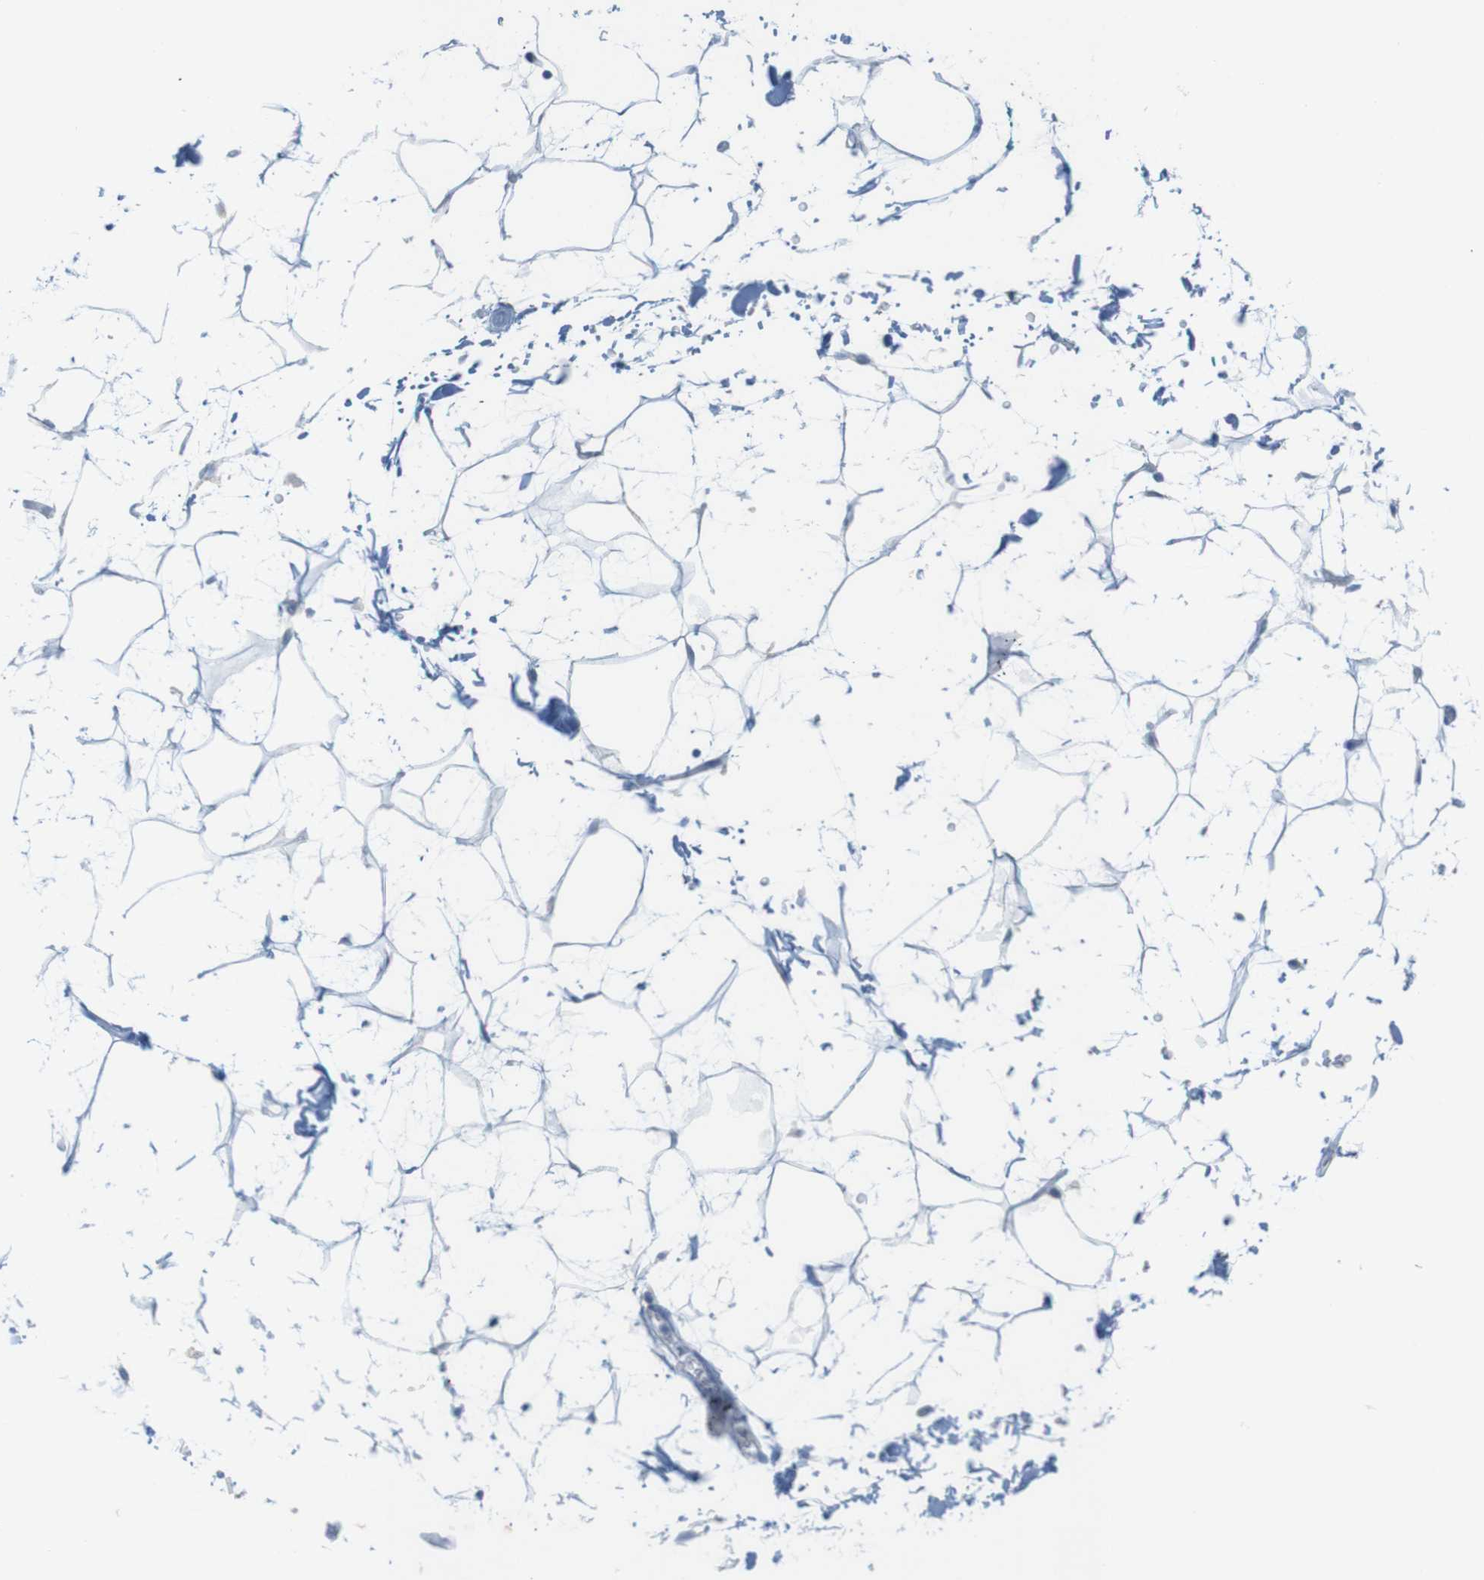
{"staining": {"intensity": "negative", "quantity": "none", "location": "none"}, "tissue": "adipose tissue", "cell_type": "Adipocytes", "image_type": "normal", "snomed": [{"axis": "morphology", "description": "Normal tissue, NOS"}, {"axis": "topography", "description": "Soft tissue"}], "caption": "Immunohistochemical staining of benign adipose tissue demonstrates no significant positivity in adipocytes.", "gene": "YIPF1", "patient": {"sex": "male", "age": 72}}